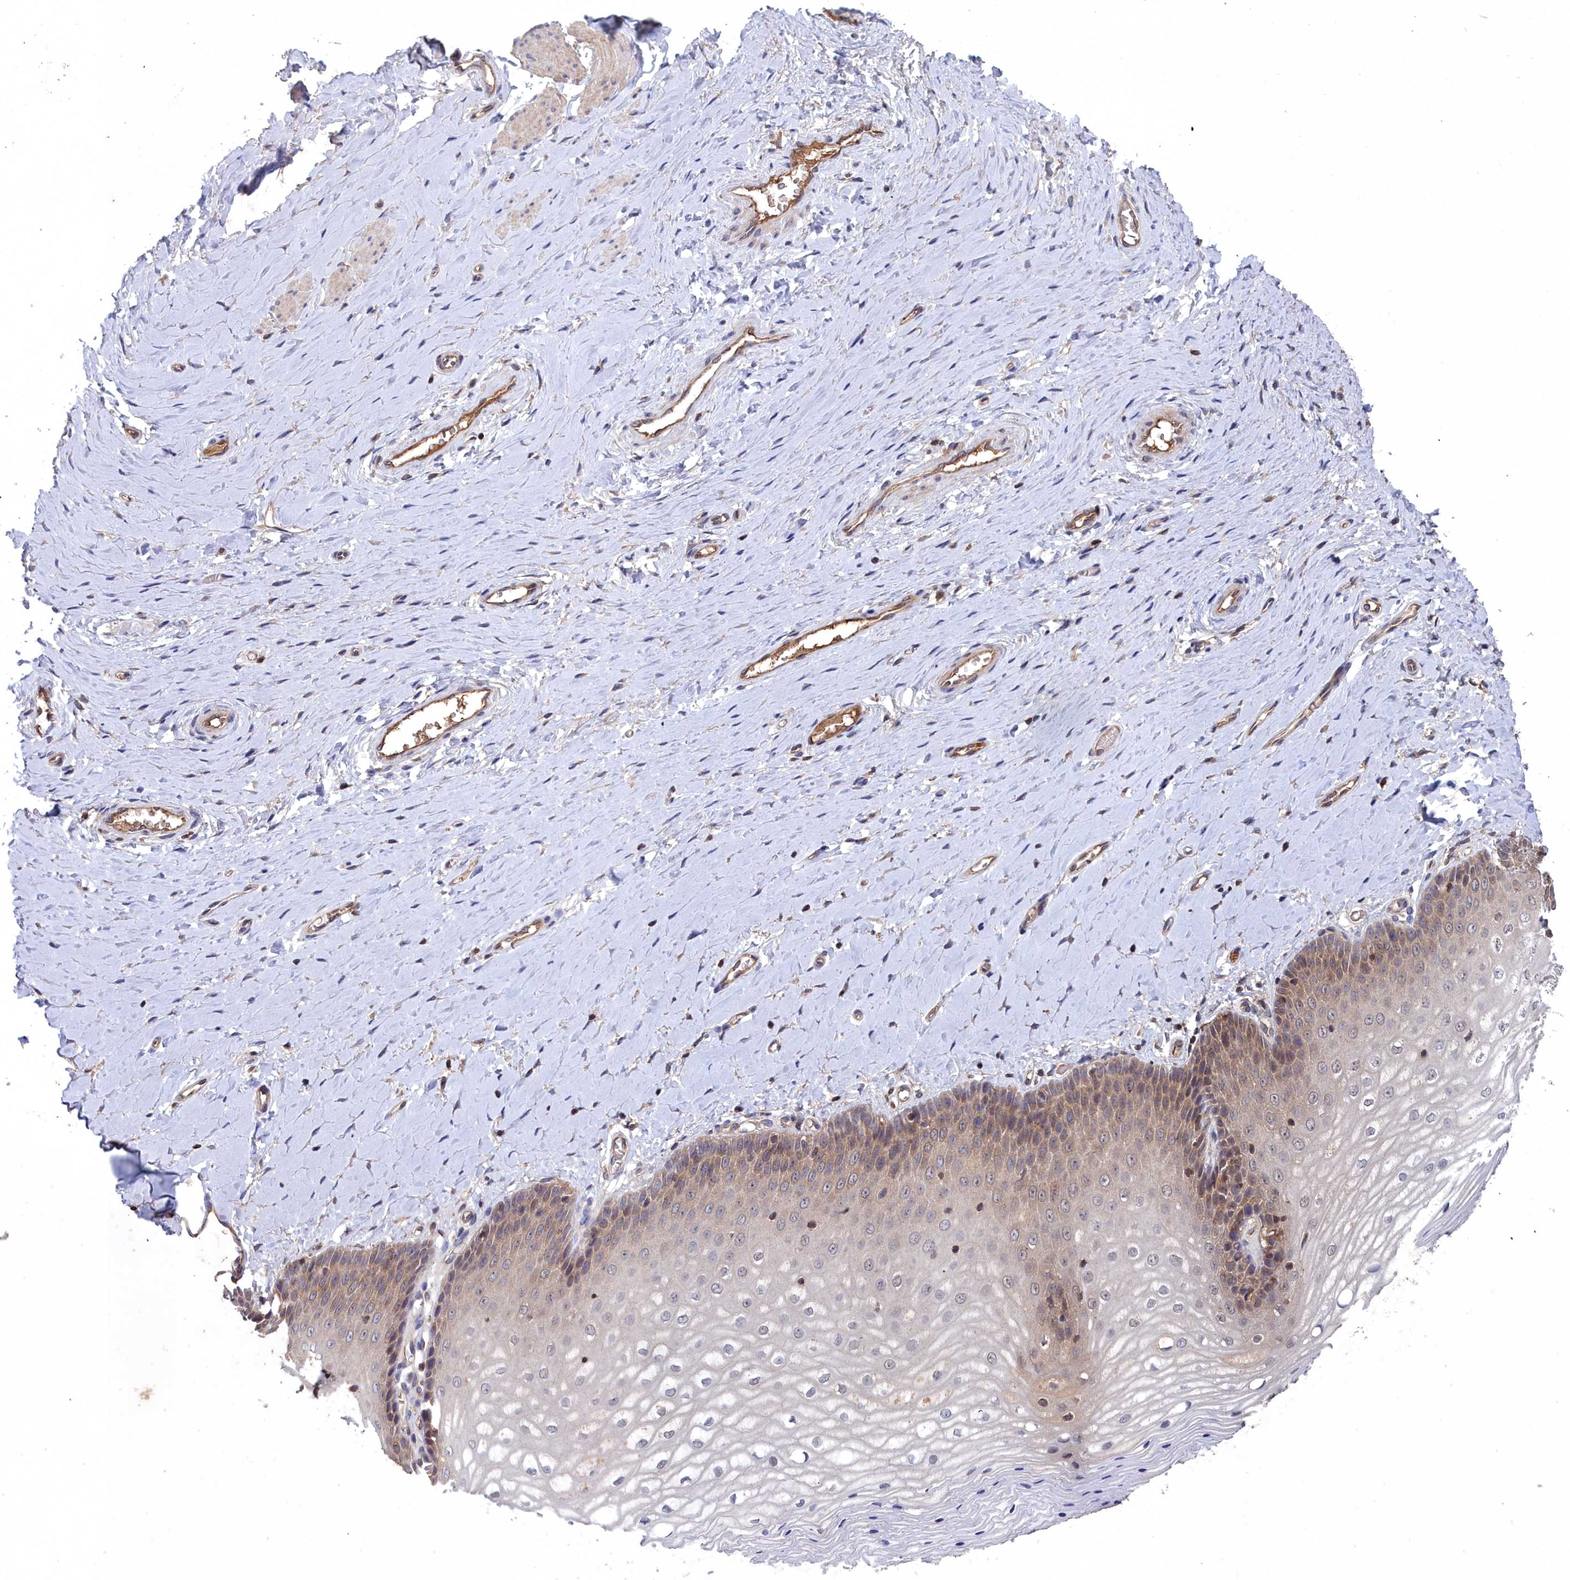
{"staining": {"intensity": "moderate", "quantity": "25%-75%", "location": "cytoplasmic/membranous,nuclear"}, "tissue": "vagina", "cell_type": "Squamous epithelial cells", "image_type": "normal", "snomed": [{"axis": "morphology", "description": "Normal tissue, NOS"}, {"axis": "topography", "description": "Vagina"}], "caption": "Immunohistochemistry of unremarkable vagina demonstrates medium levels of moderate cytoplasmic/membranous,nuclear staining in about 25%-75% of squamous epithelial cells.", "gene": "GFRA2", "patient": {"sex": "female", "age": 65}}